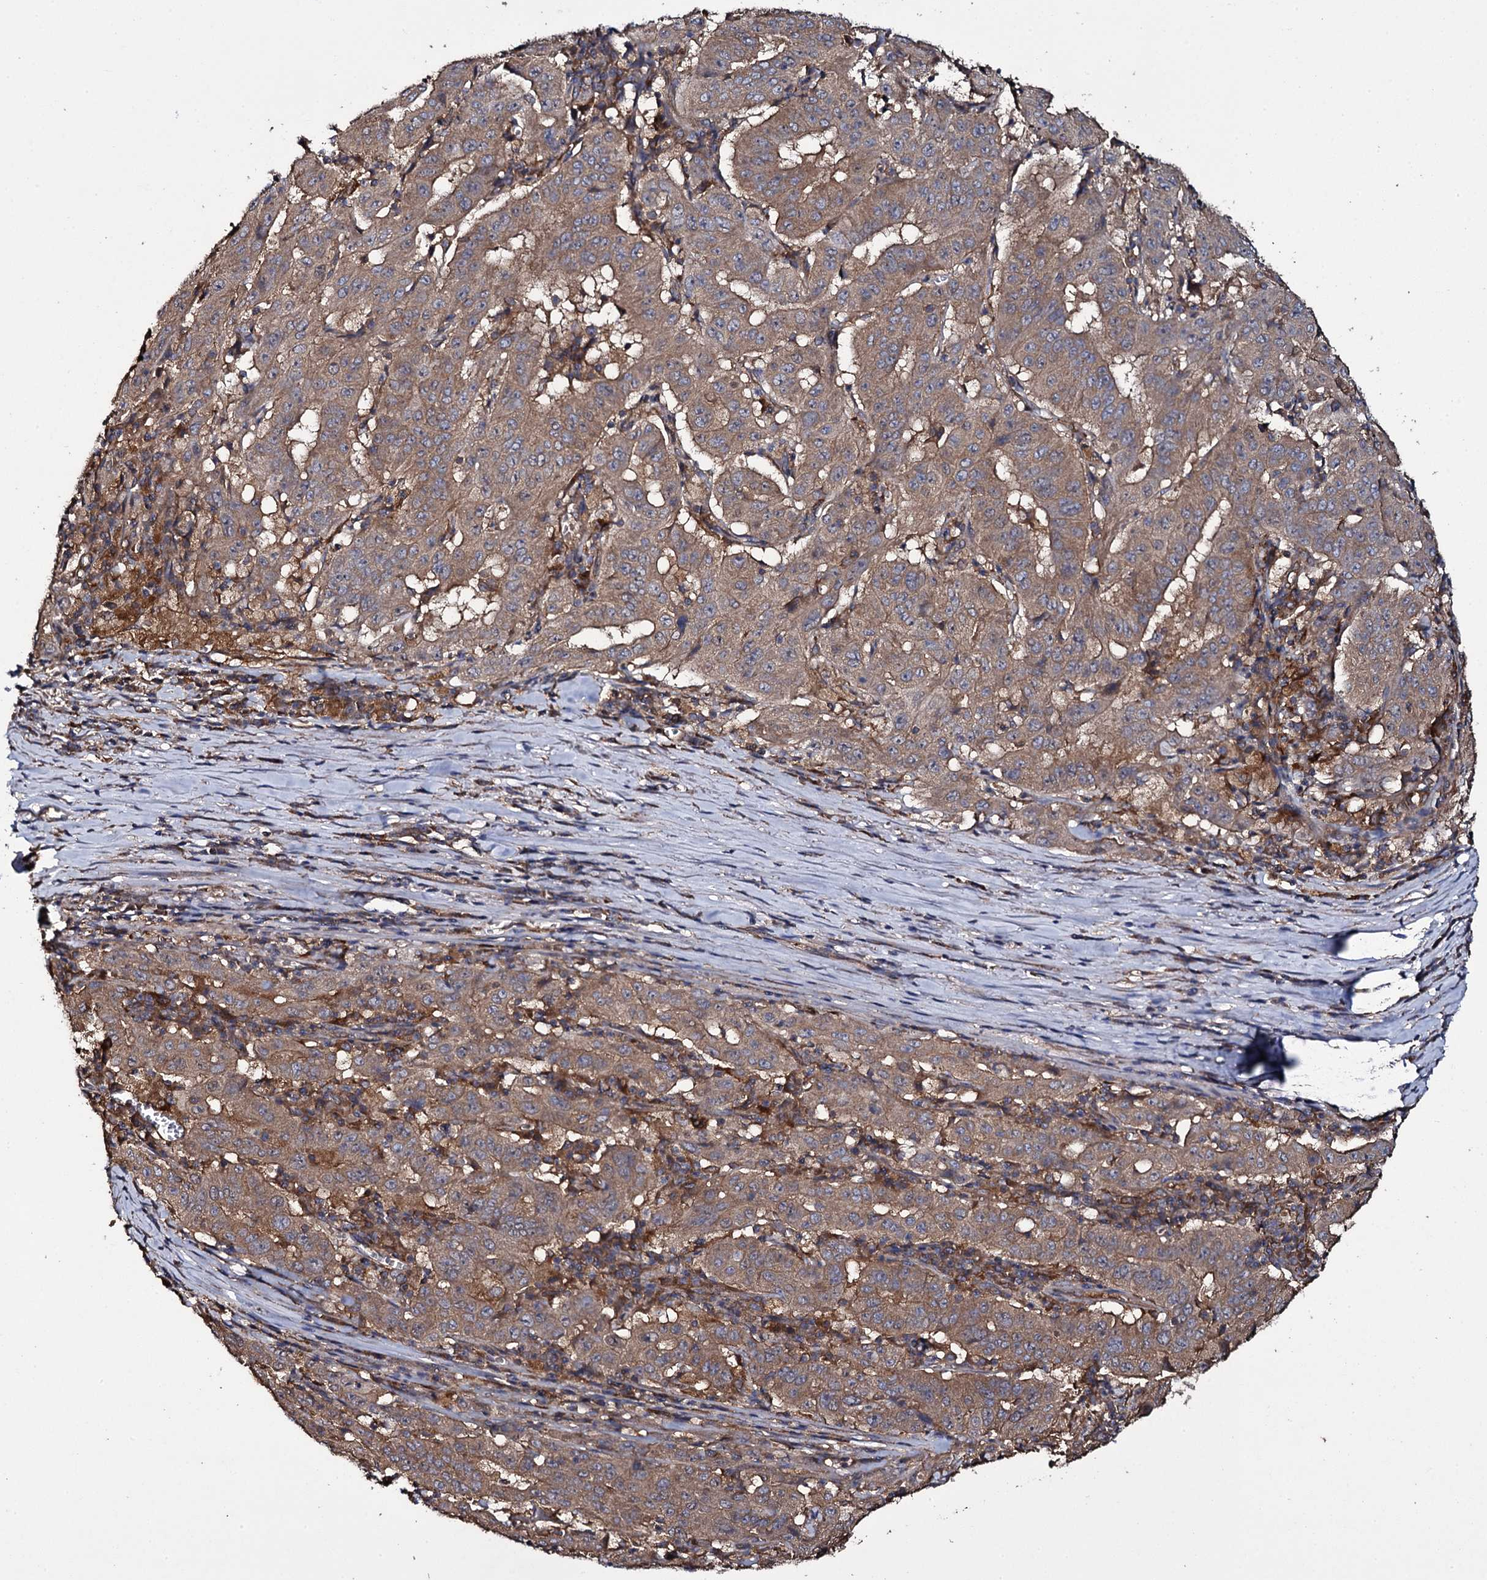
{"staining": {"intensity": "moderate", "quantity": ">75%", "location": "cytoplasmic/membranous"}, "tissue": "pancreatic cancer", "cell_type": "Tumor cells", "image_type": "cancer", "snomed": [{"axis": "morphology", "description": "Adenocarcinoma, NOS"}, {"axis": "topography", "description": "Pancreas"}], "caption": "Pancreatic cancer (adenocarcinoma) tissue displays moderate cytoplasmic/membranous positivity in about >75% of tumor cells, visualized by immunohistochemistry. (IHC, brightfield microscopy, high magnification).", "gene": "TTC23", "patient": {"sex": "male", "age": 63}}